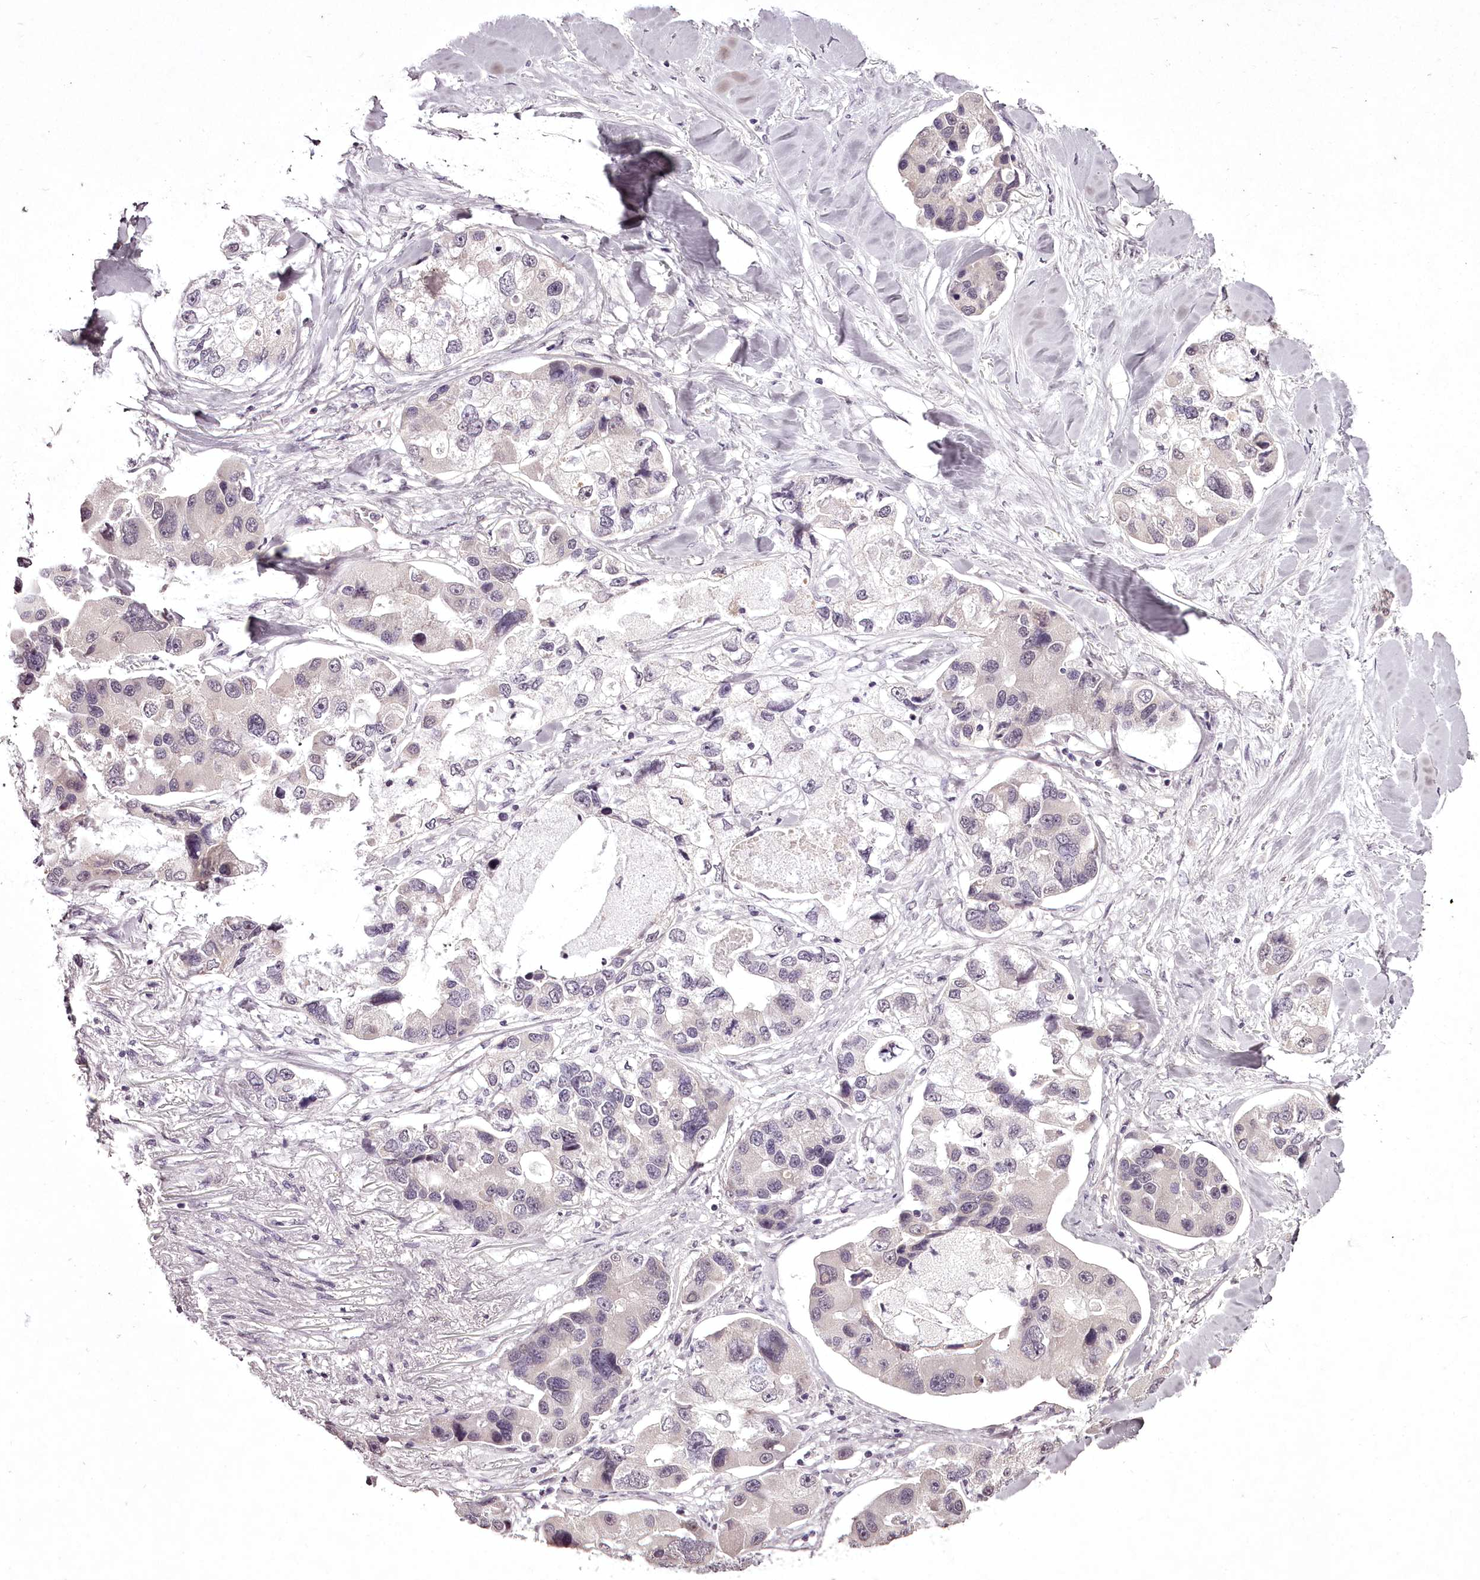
{"staining": {"intensity": "negative", "quantity": "none", "location": "none"}, "tissue": "lung cancer", "cell_type": "Tumor cells", "image_type": "cancer", "snomed": [{"axis": "morphology", "description": "Adenocarcinoma, NOS"}, {"axis": "topography", "description": "Lung"}], "caption": "Adenocarcinoma (lung) was stained to show a protein in brown. There is no significant expression in tumor cells. (Stains: DAB immunohistochemistry with hematoxylin counter stain, Microscopy: brightfield microscopy at high magnification).", "gene": "C1orf56", "patient": {"sex": "female", "age": 54}}